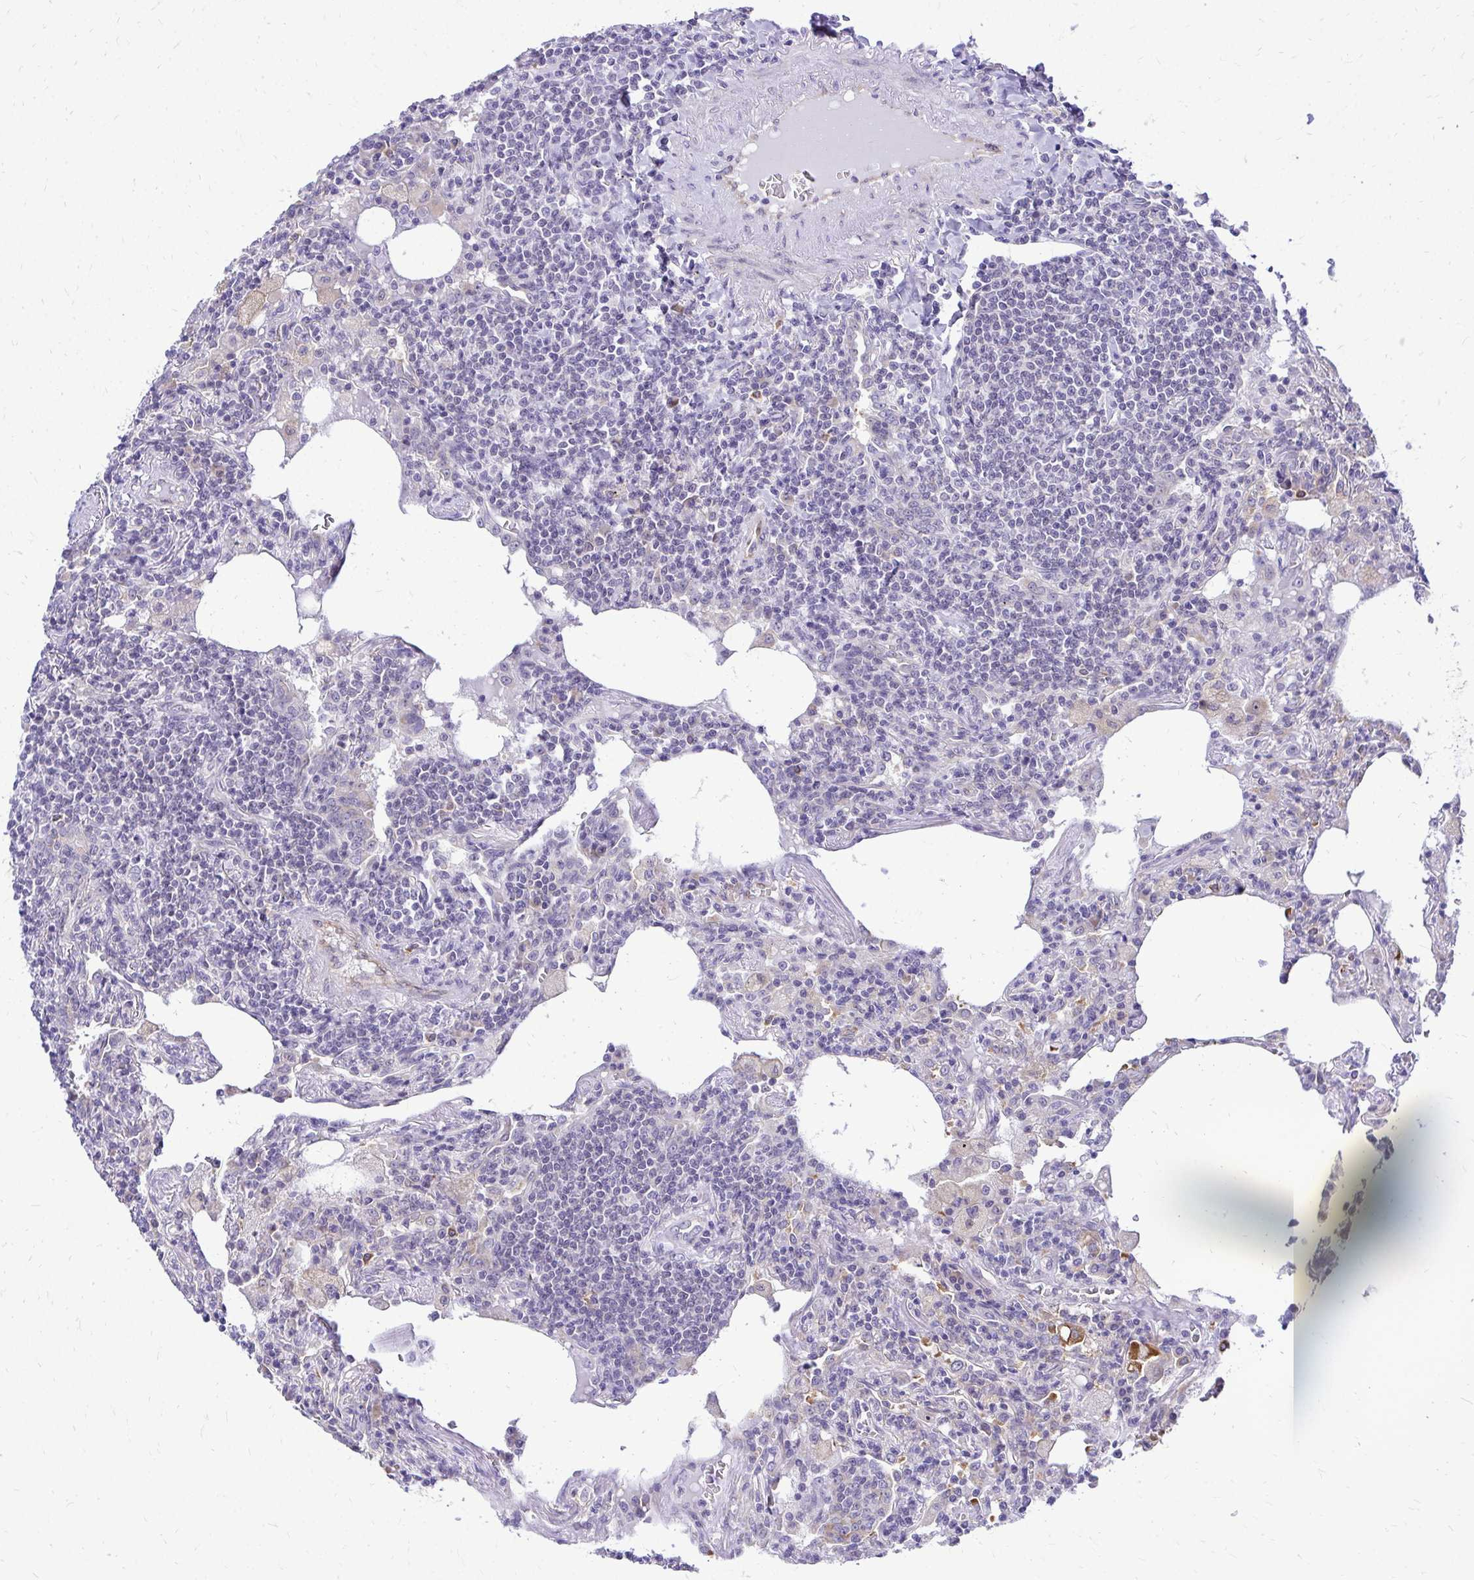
{"staining": {"intensity": "negative", "quantity": "none", "location": "none"}, "tissue": "lymphoma", "cell_type": "Tumor cells", "image_type": "cancer", "snomed": [{"axis": "morphology", "description": "Malignant lymphoma, non-Hodgkin's type, Low grade"}, {"axis": "topography", "description": "Lung"}], "caption": "Micrograph shows no protein staining in tumor cells of low-grade malignant lymphoma, non-Hodgkin's type tissue.", "gene": "NIFK", "patient": {"sex": "female", "age": 71}}